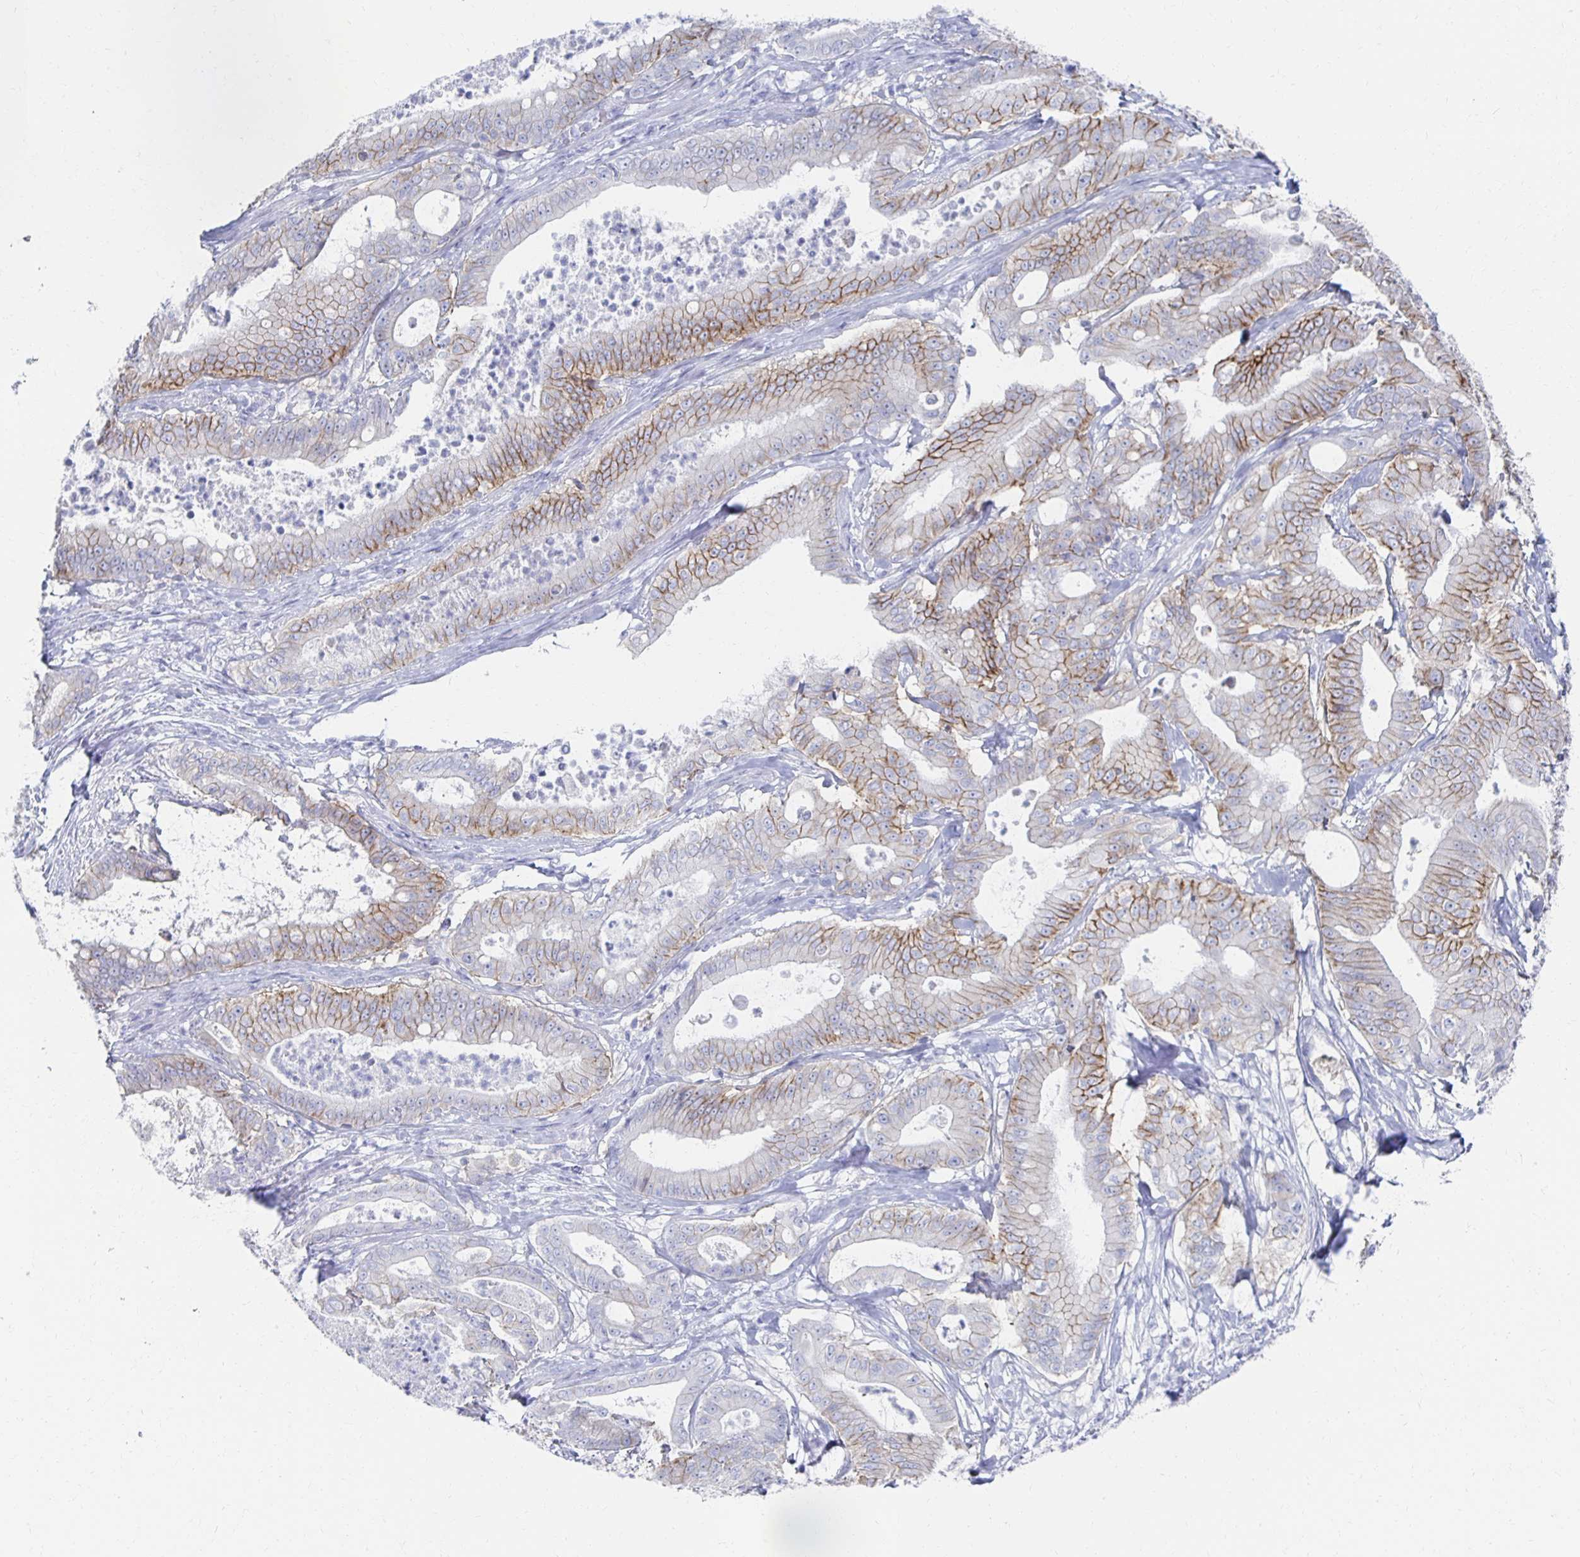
{"staining": {"intensity": "moderate", "quantity": "<25%", "location": "cytoplasmic/membranous"}, "tissue": "pancreatic cancer", "cell_type": "Tumor cells", "image_type": "cancer", "snomed": [{"axis": "morphology", "description": "Adenocarcinoma, NOS"}, {"axis": "topography", "description": "Pancreas"}], "caption": "The image demonstrates staining of adenocarcinoma (pancreatic), revealing moderate cytoplasmic/membranous protein staining (brown color) within tumor cells.", "gene": "PRDM7", "patient": {"sex": "male", "age": 71}}